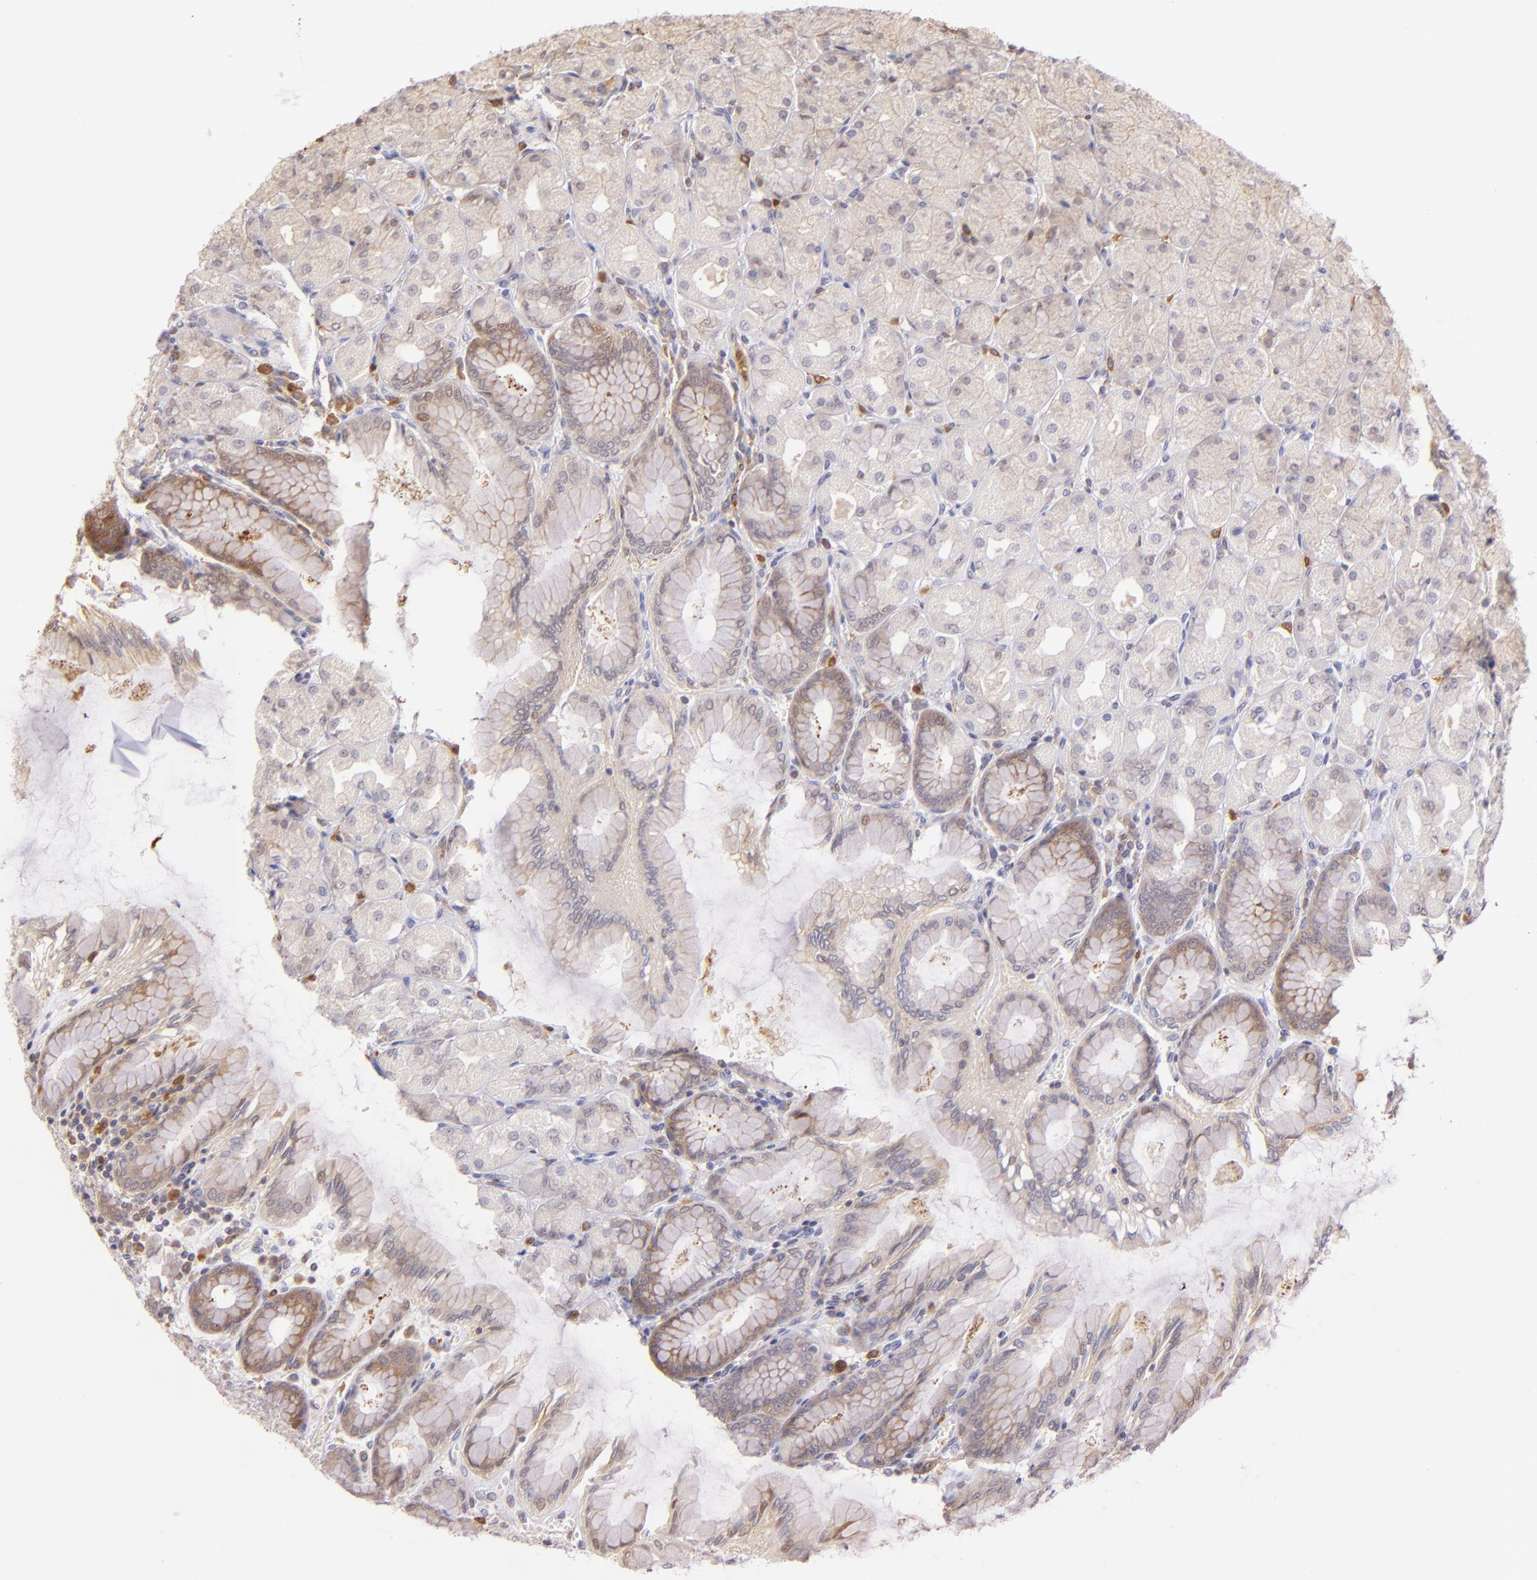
{"staining": {"intensity": "weak", "quantity": "25%-75%", "location": "cytoplasmic/membranous"}, "tissue": "stomach", "cell_type": "Glandular cells", "image_type": "normal", "snomed": [{"axis": "morphology", "description": "Normal tissue, NOS"}, {"axis": "topography", "description": "Stomach, upper"}], "caption": "This histopathology image exhibits unremarkable stomach stained with immunohistochemistry to label a protein in brown. The cytoplasmic/membranous of glandular cells show weak positivity for the protein. Nuclei are counter-stained blue.", "gene": "BTK", "patient": {"sex": "female", "age": 56}}